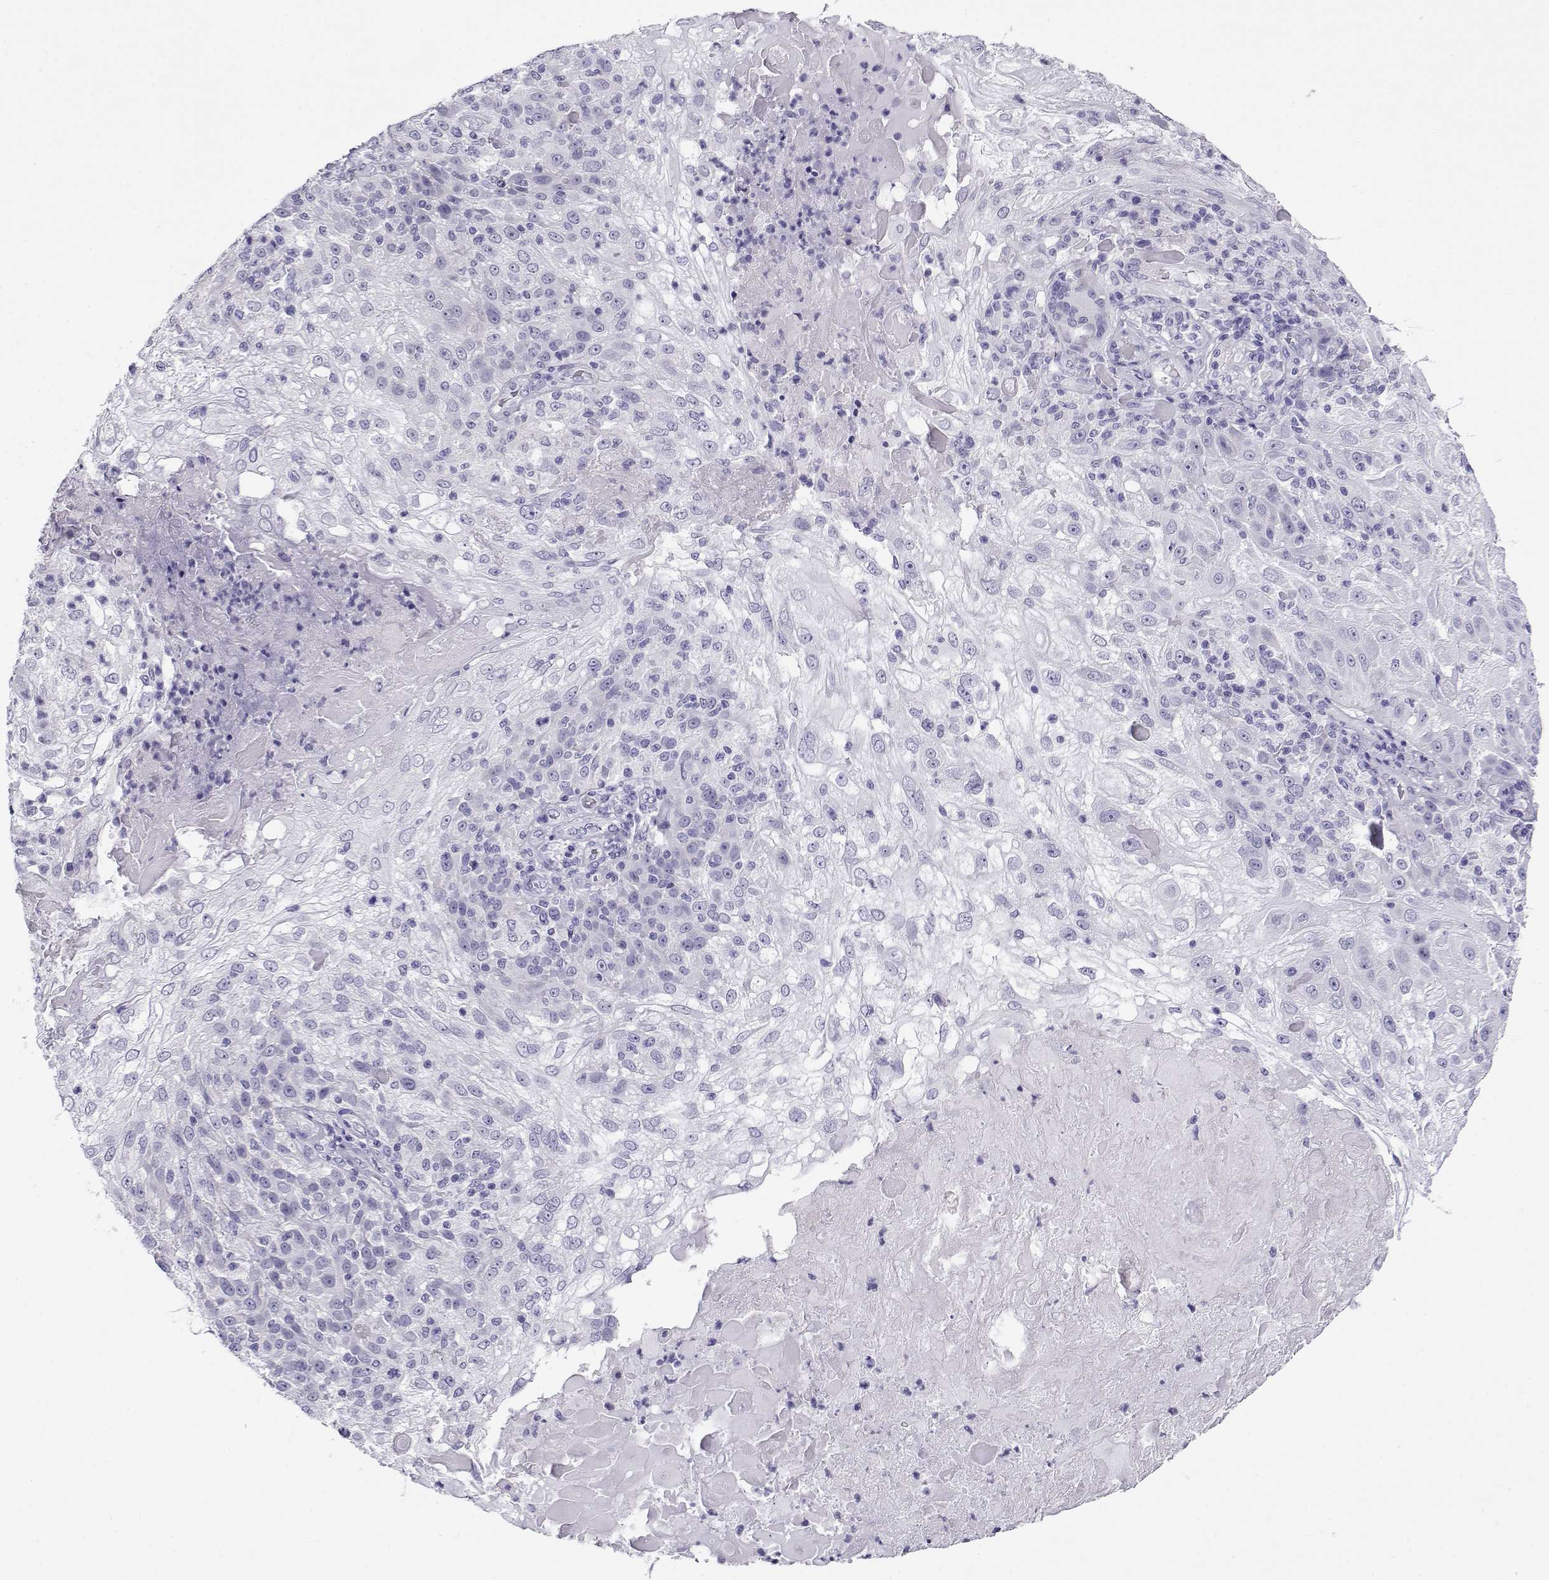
{"staining": {"intensity": "negative", "quantity": "none", "location": "none"}, "tissue": "skin cancer", "cell_type": "Tumor cells", "image_type": "cancer", "snomed": [{"axis": "morphology", "description": "Normal tissue, NOS"}, {"axis": "morphology", "description": "Squamous cell carcinoma, NOS"}, {"axis": "topography", "description": "Skin"}], "caption": "This is an IHC micrograph of human skin cancer. There is no expression in tumor cells.", "gene": "CABS1", "patient": {"sex": "female", "age": 83}}